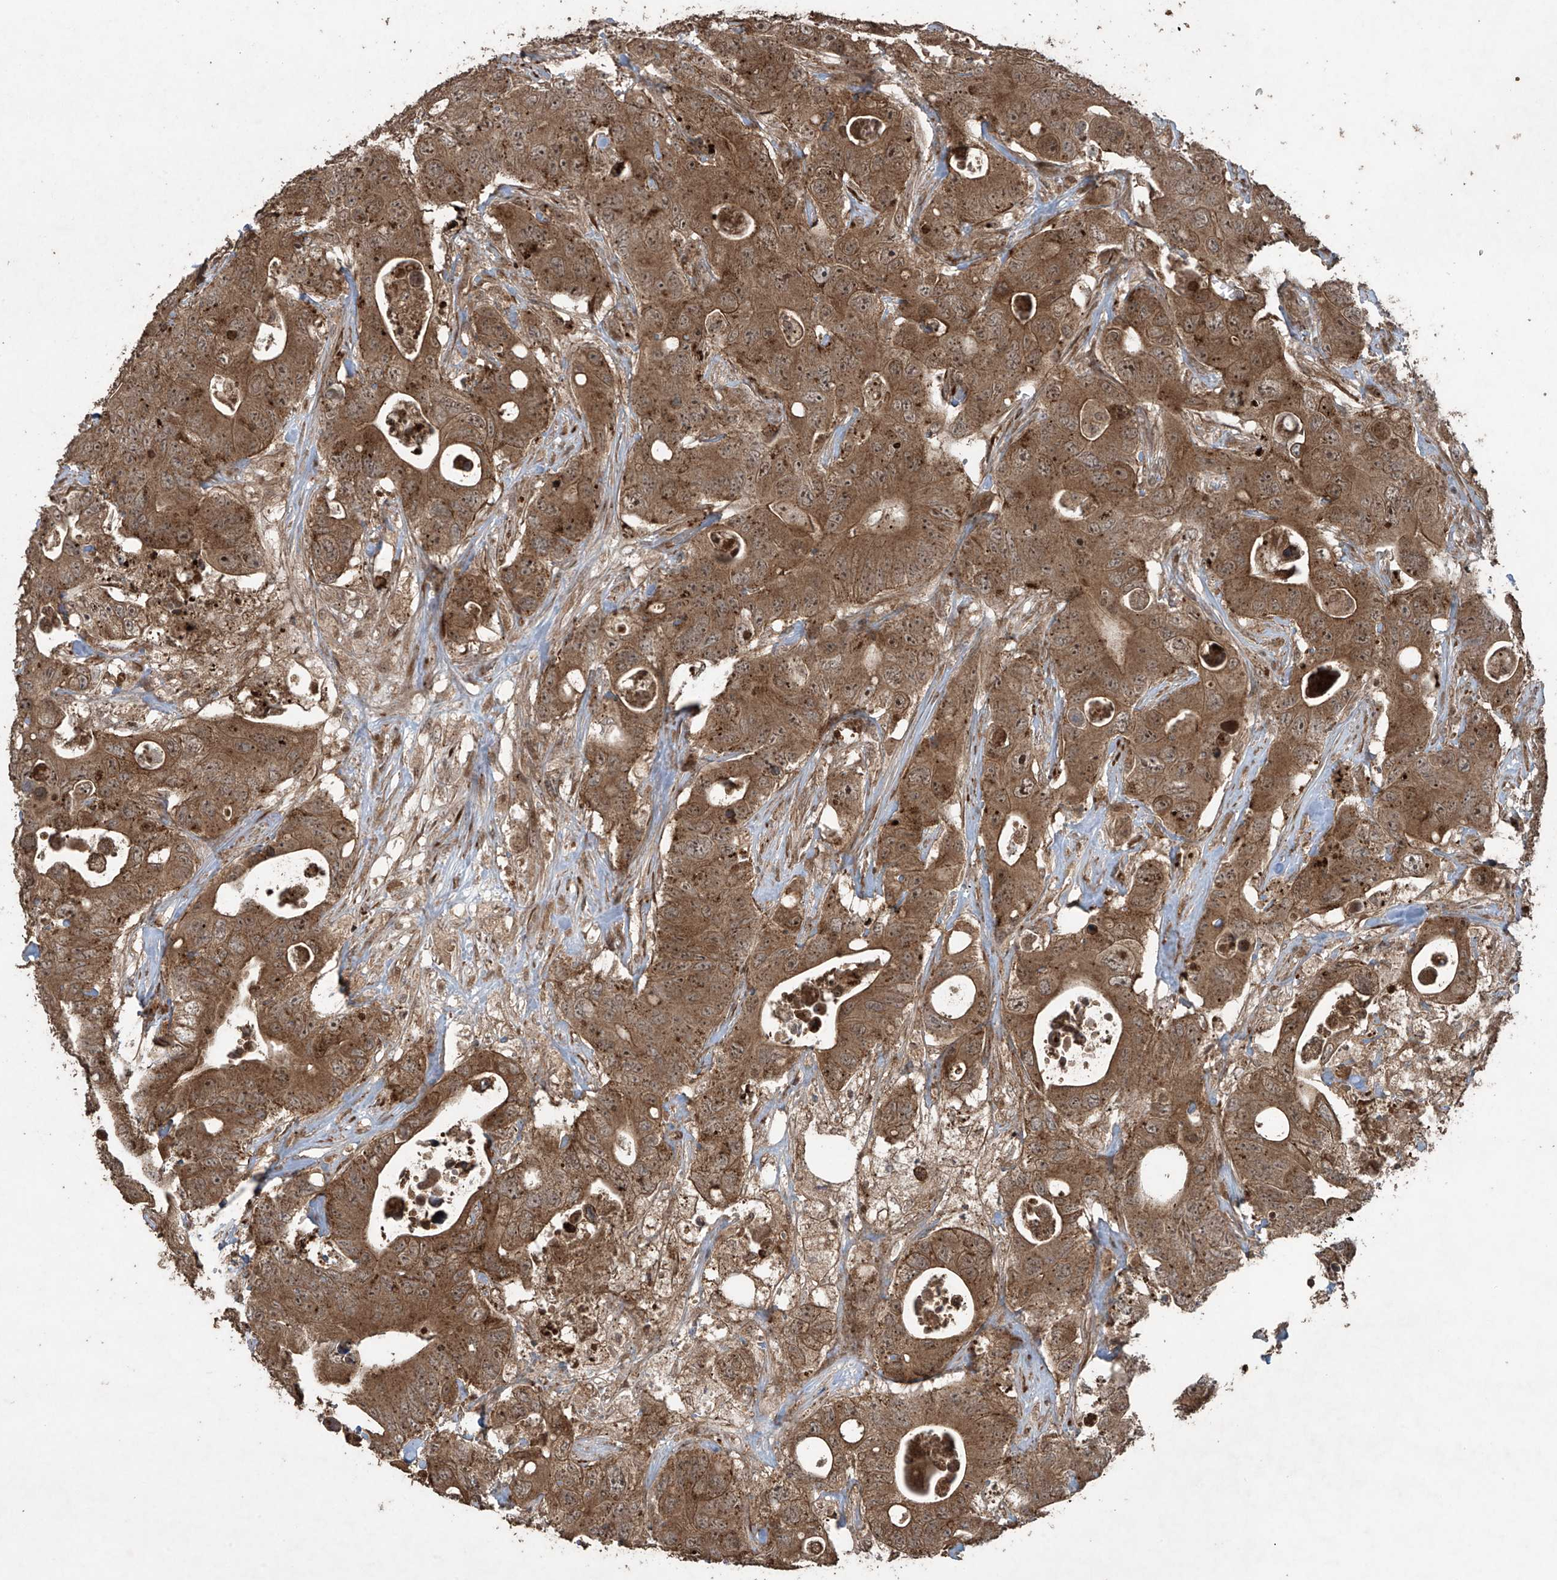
{"staining": {"intensity": "moderate", "quantity": ">75%", "location": "cytoplasmic/membranous"}, "tissue": "colorectal cancer", "cell_type": "Tumor cells", "image_type": "cancer", "snomed": [{"axis": "morphology", "description": "Adenocarcinoma, NOS"}, {"axis": "topography", "description": "Colon"}], "caption": "This is an image of immunohistochemistry staining of colorectal cancer, which shows moderate positivity in the cytoplasmic/membranous of tumor cells.", "gene": "PGPEP1", "patient": {"sex": "female", "age": 46}}